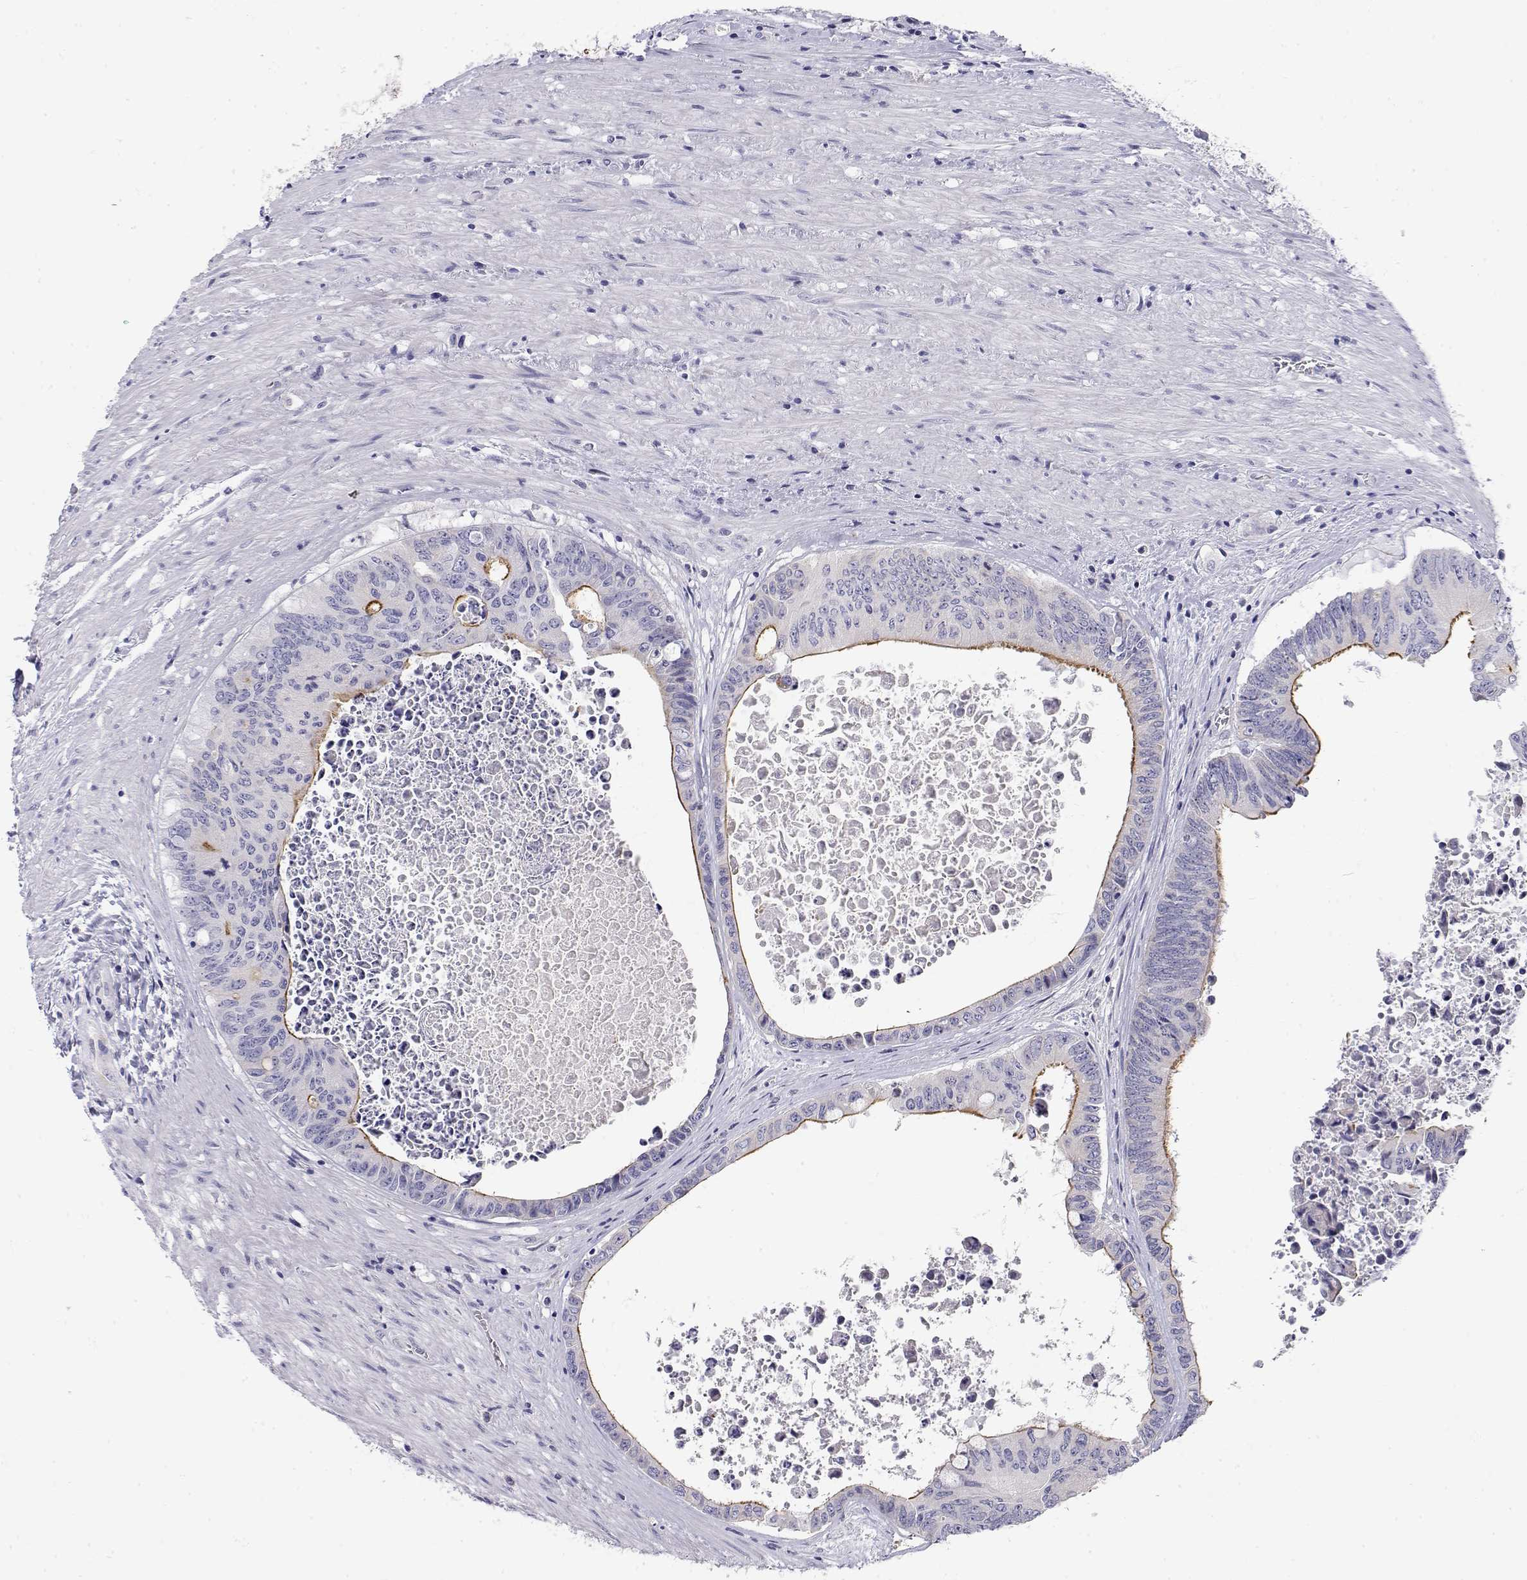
{"staining": {"intensity": "weak", "quantity": "<25%", "location": "cytoplasmic/membranous"}, "tissue": "colorectal cancer", "cell_type": "Tumor cells", "image_type": "cancer", "snomed": [{"axis": "morphology", "description": "Adenocarcinoma, NOS"}, {"axis": "topography", "description": "Rectum"}], "caption": "Tumor cells are negative for brown protein staining in colorectal adenocarcinoma.", "gene": "MISP", "patient": {"sex": "male", "age": 59}}